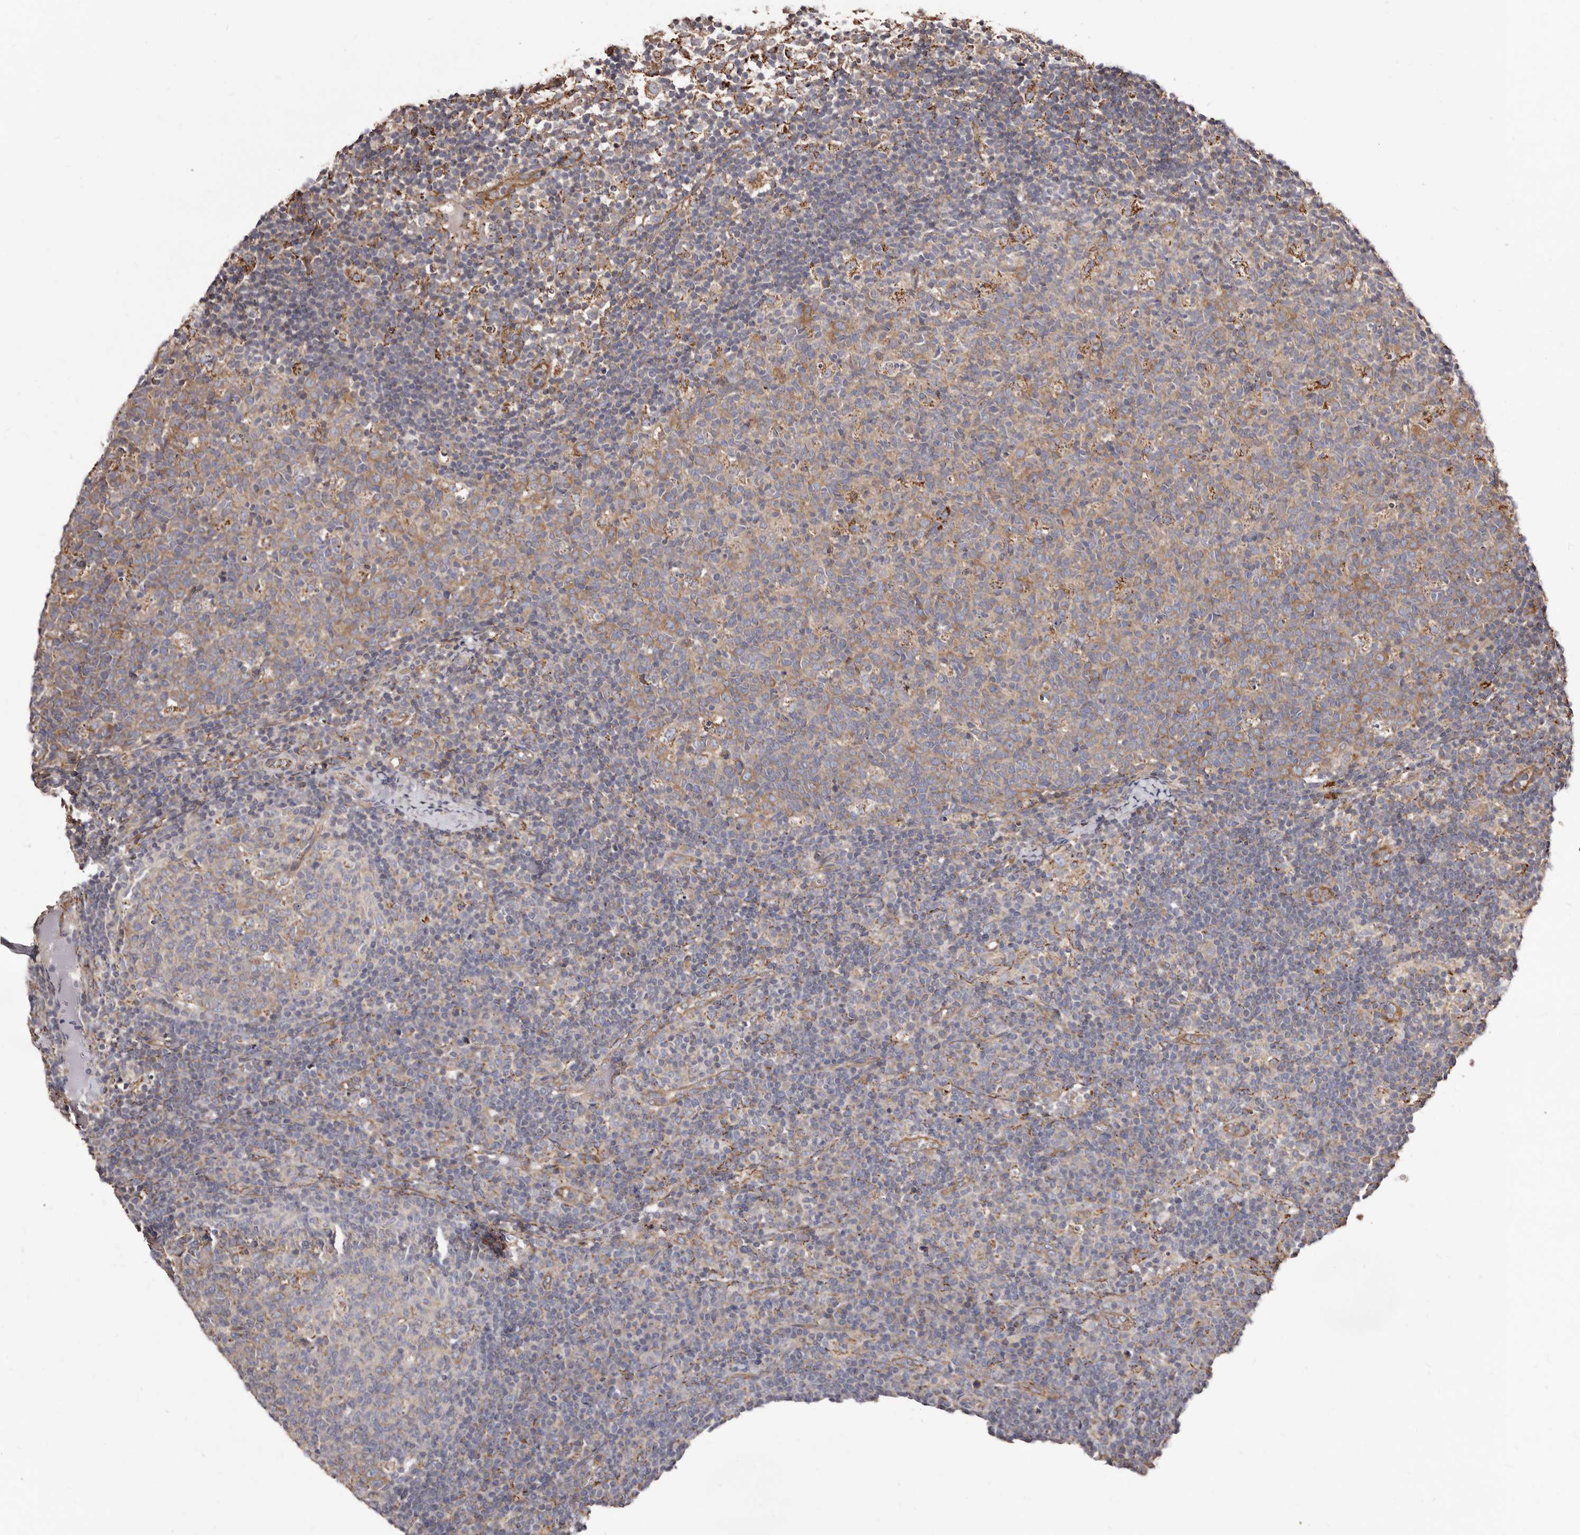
{"staining": {"intensity": "weak", "quantity": "25%-75%", "location": "cytoplasmic/membranous"}, "tissue": "lymph node", "cell_type": "Germinal center cells", "image_type": "normal", "snomed": [{"axis": "morphology", "description": "Normal tissue, NOS"}, {"axis": "morphology", "description": "Inflammation, NOS"}, {"axis": "topography", "description": "Lymph node"}], "caption": "Immunohistochemical staining of normal lymph node displays weak cytoplasmic/membranous protein positivity in about 25%-75% of germinal center cells. (Brightfield microscopy of DAB IHC at high magnification).", "gene": "LUZP1", "patient": {"sex": "male", "age": 55}}